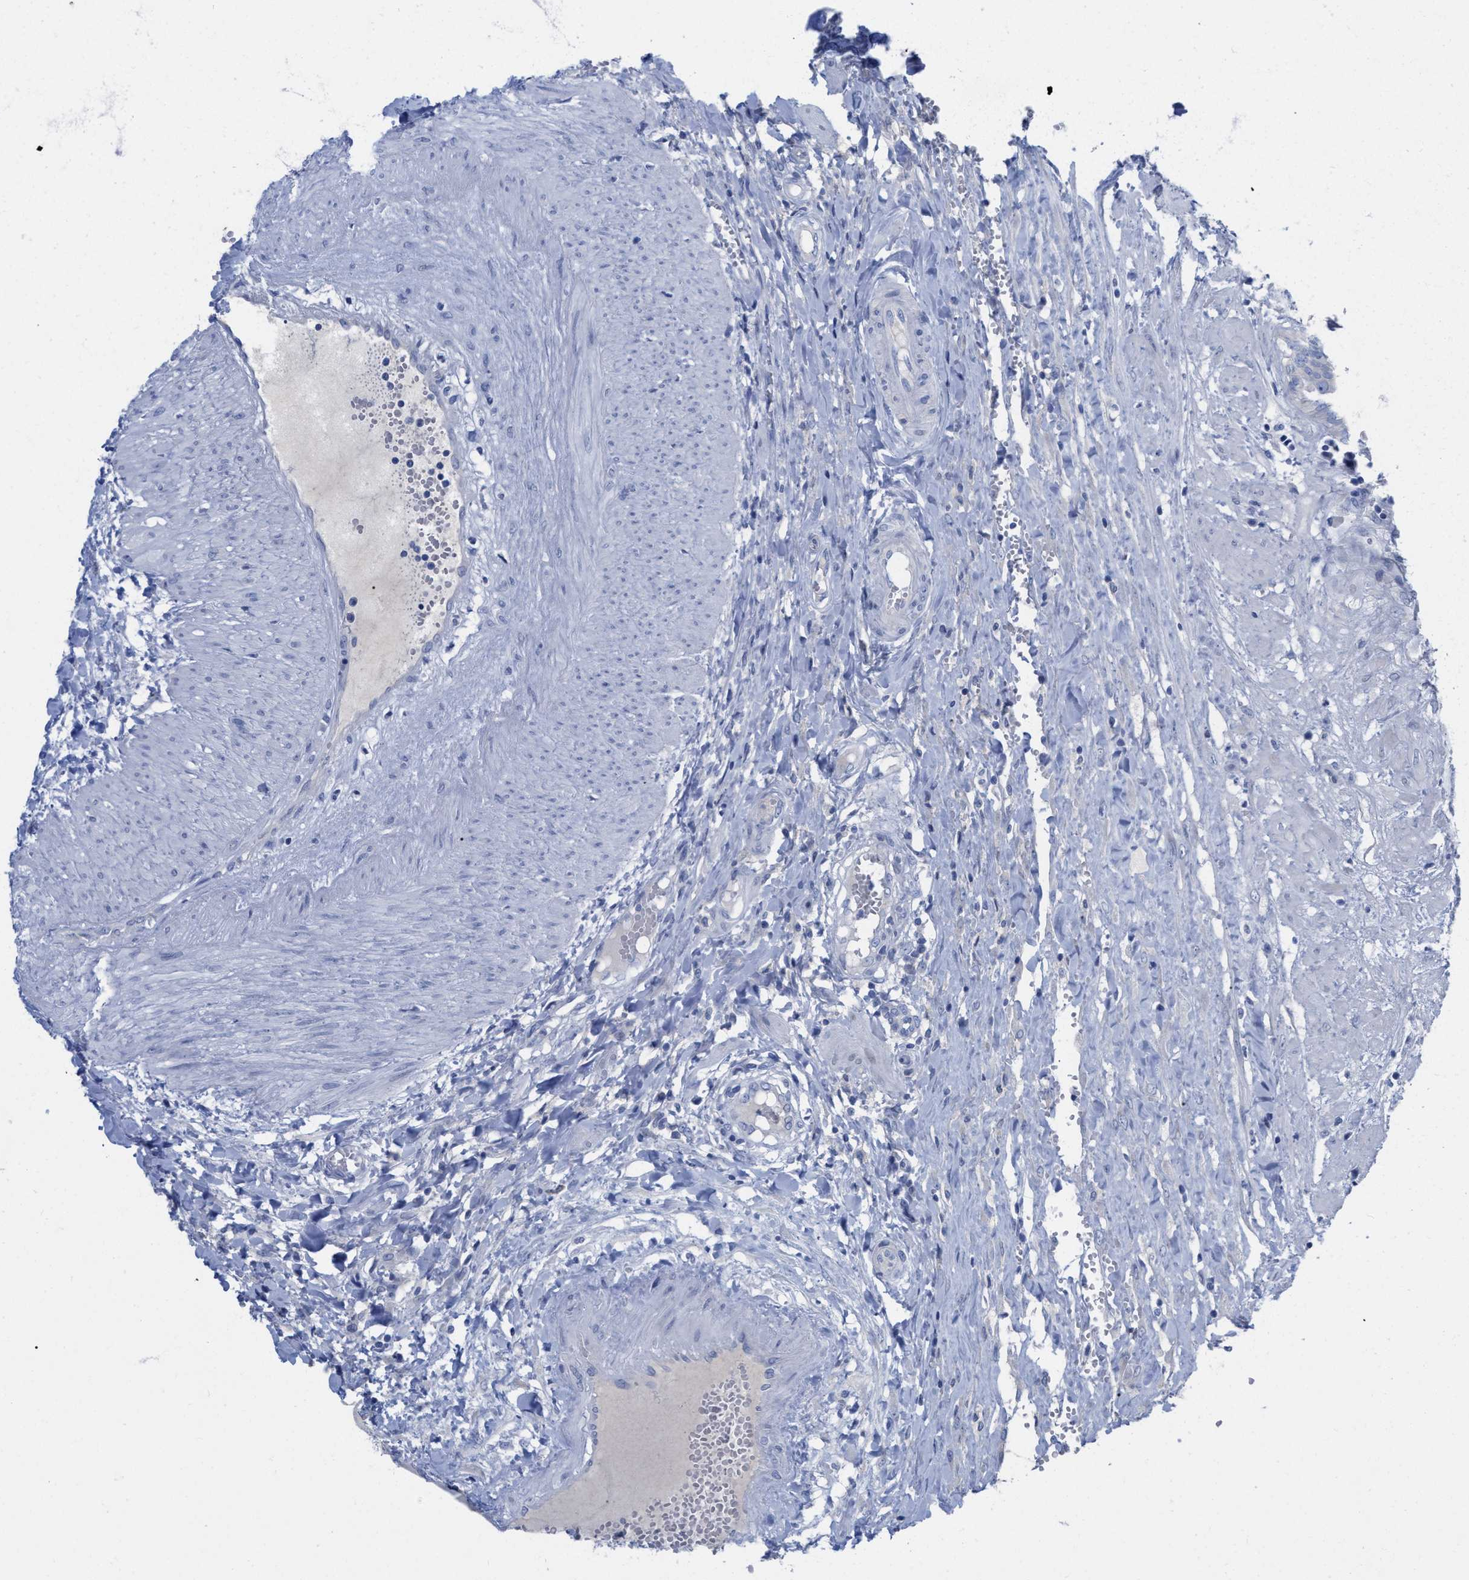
{"staining": {"intensity": "negative", "quantity": "none", "location": "none"}, "tissue": "fallopian tube", "cell_type": "Glandular cells", "image_type": "normal", "snomed": [{"axis": "morphology", "description": "Normal tissue, NOS"}, {"axis": "topography", "description": "Fallopian tube"}, {"axis": "topography", "description": "Placenta"}], "caption": "Glandular cells show no significant expression in unremarkable fallopian tube. (DAB immunohistochemistry visualized using brightfield microscopy, high magnification).", "gene": "HAPLN1", "patient": {"sex": "female", "age": 32}}